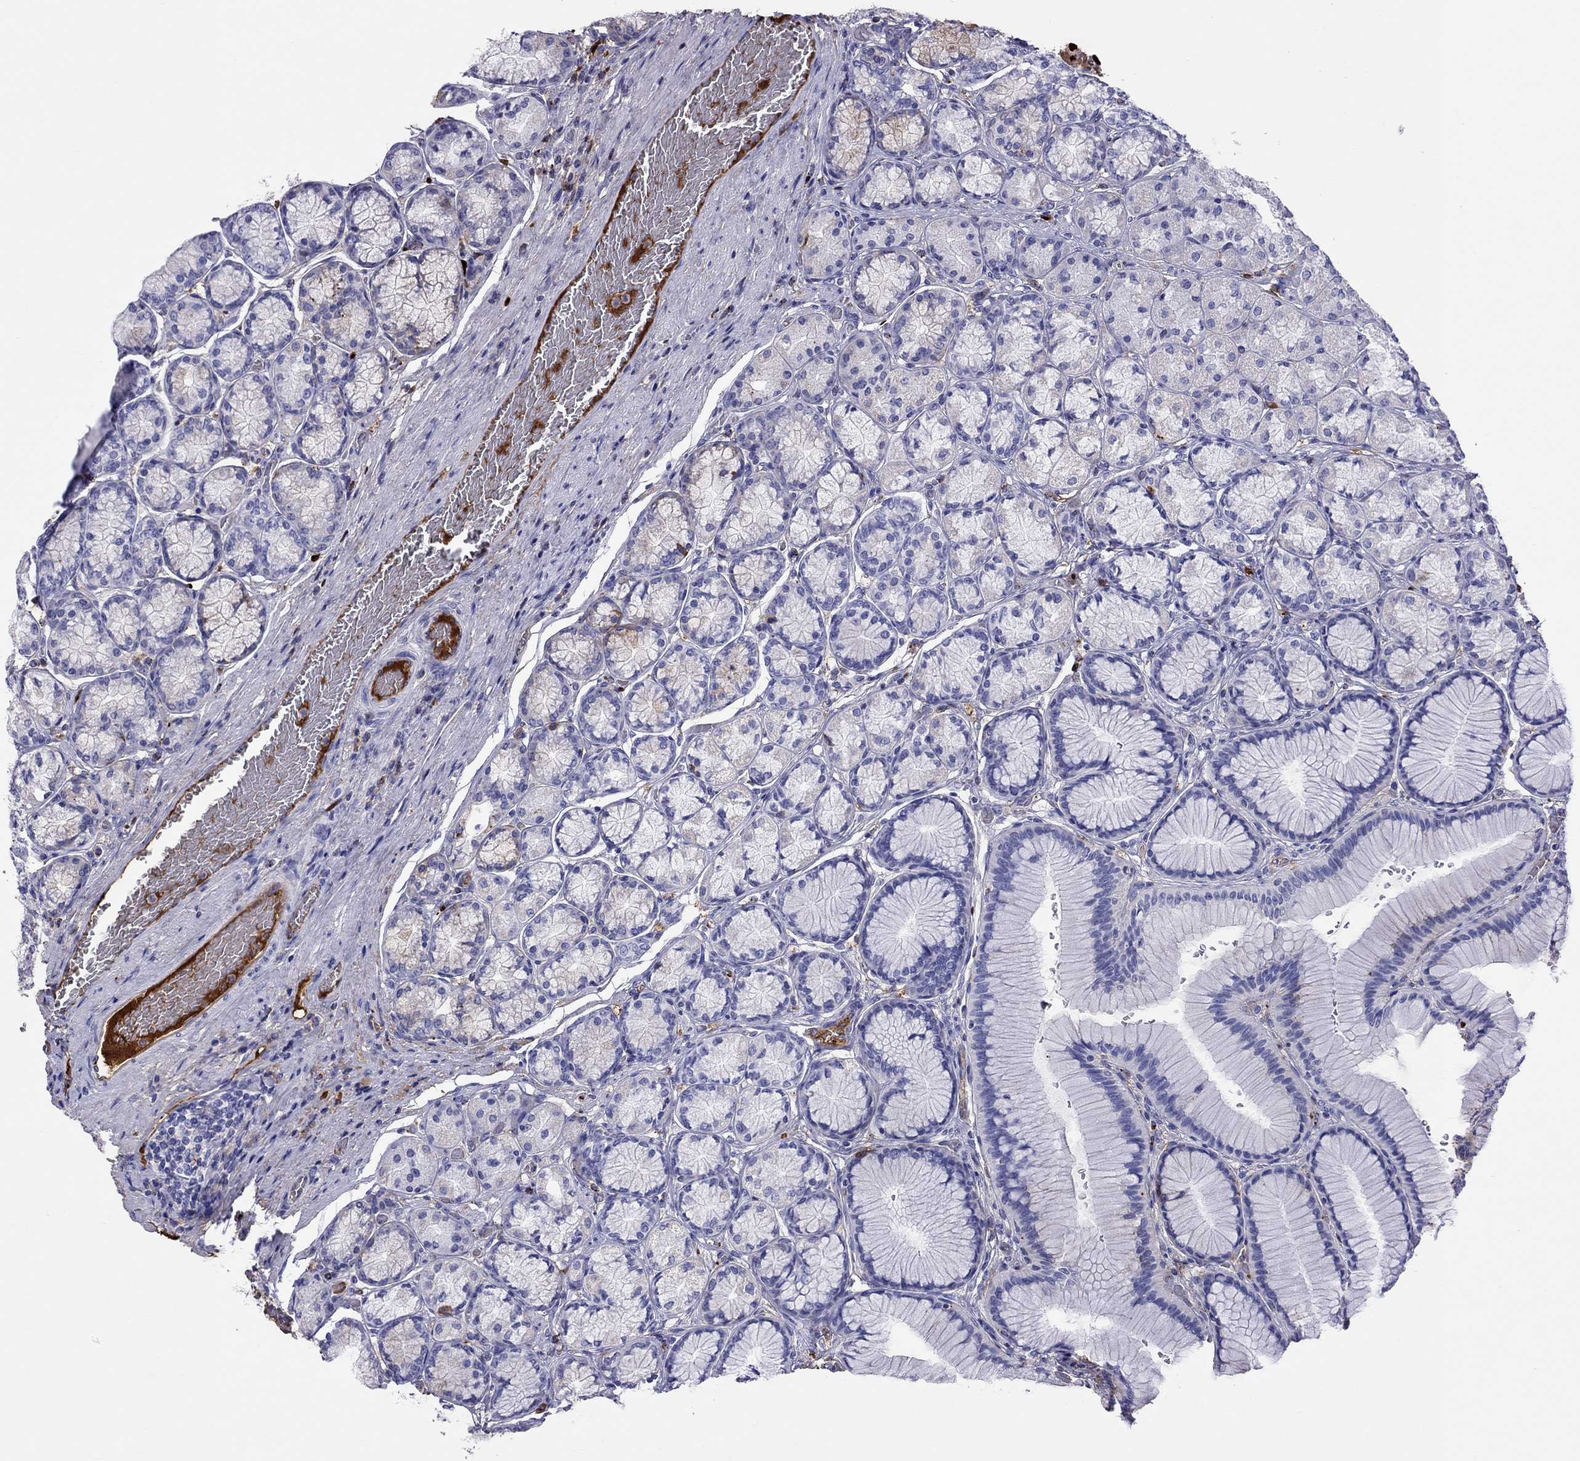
{"staining": {"intensity": "moderate", "quantity": "<25%", "location": "cytoplasmic/membranous,nuclear"}, "tissue": "stomach", "cell_type": "Glandular cells", "image_type": "normal", "snomed": [{"axis": "morphology", "description": "Normal tissue, NOS"}, {"axis": "morphology", "description": "Adenocarcinoma, NOS"}, {"axis": "morphology", "description": "Adenocarcinoma, High grade"}, {"axis": "topography", "description": "Stomach, upper"}, {"axis": "topography", "description": "Stomach"}], "caption": "Protein staining reveals moderate cytoplasmic/membranous,nuclear positivity in approximately <25% of glandular cells in normal stomach. The protein is stained brown, and the nuclei are stained in blue (DAB IHC with brightfield microscopy, high magnification).", "gene": "SERPINA3", "patient": {"sex": "female", "age": 65}}